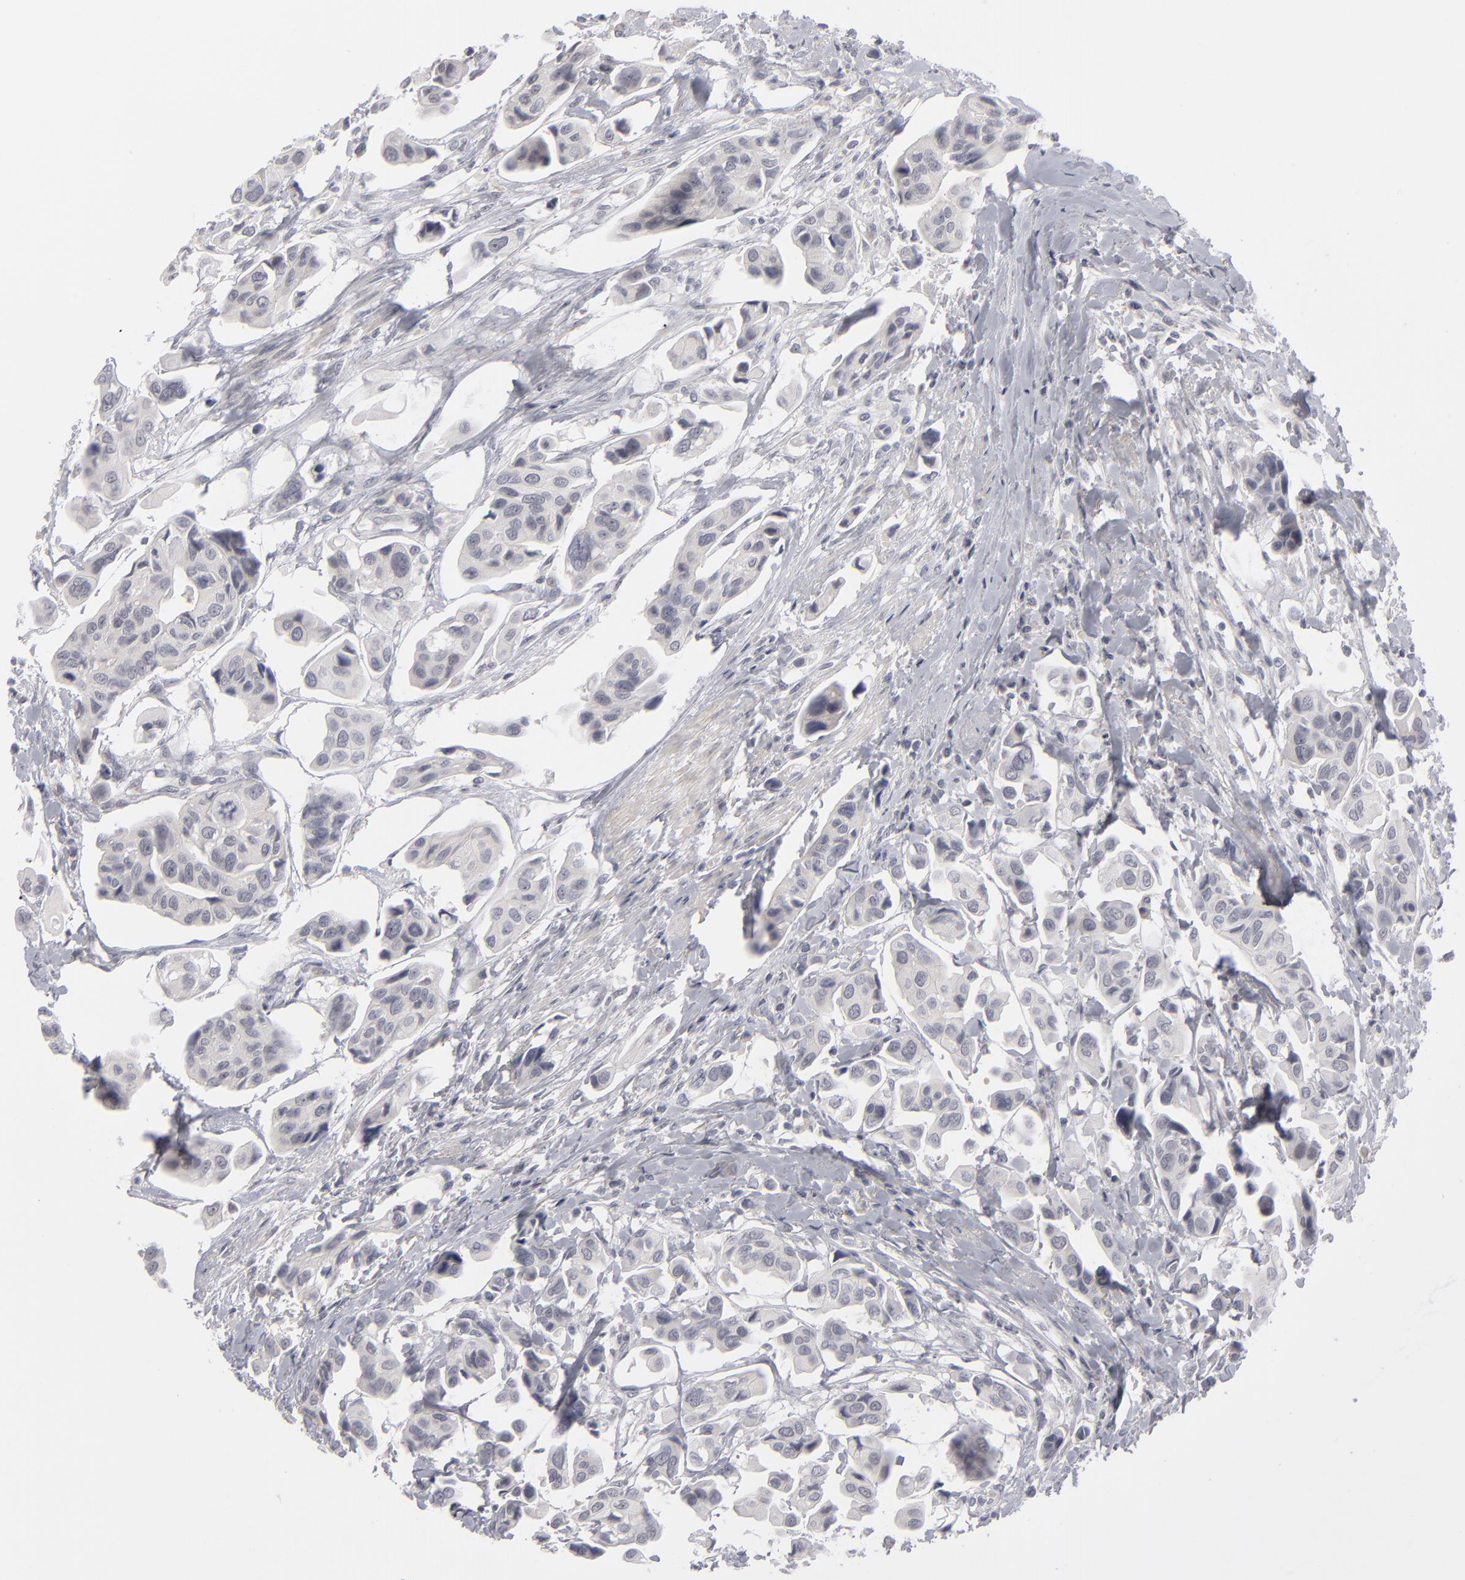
{"staining": {"intensity": "negative", "quantity": "none", "location": "none"}, "tissue": "urothelial cancer", "cell_type": "Tumor cells", "image_type": "cancer", "snomed": [{"axis": "morphology", "description": "Adenocarcinoma, NOS"}, {"axis": "topography", "description": "Urinary bladder"}], "caption": "DAB (3,3'-diaminobenzidine) immunohistochemical staining of human urothelial cancer shows no significant expression in tumor cells.", "gene": "KIAA1210", "patient": {"sex": "male", "age": 61}}